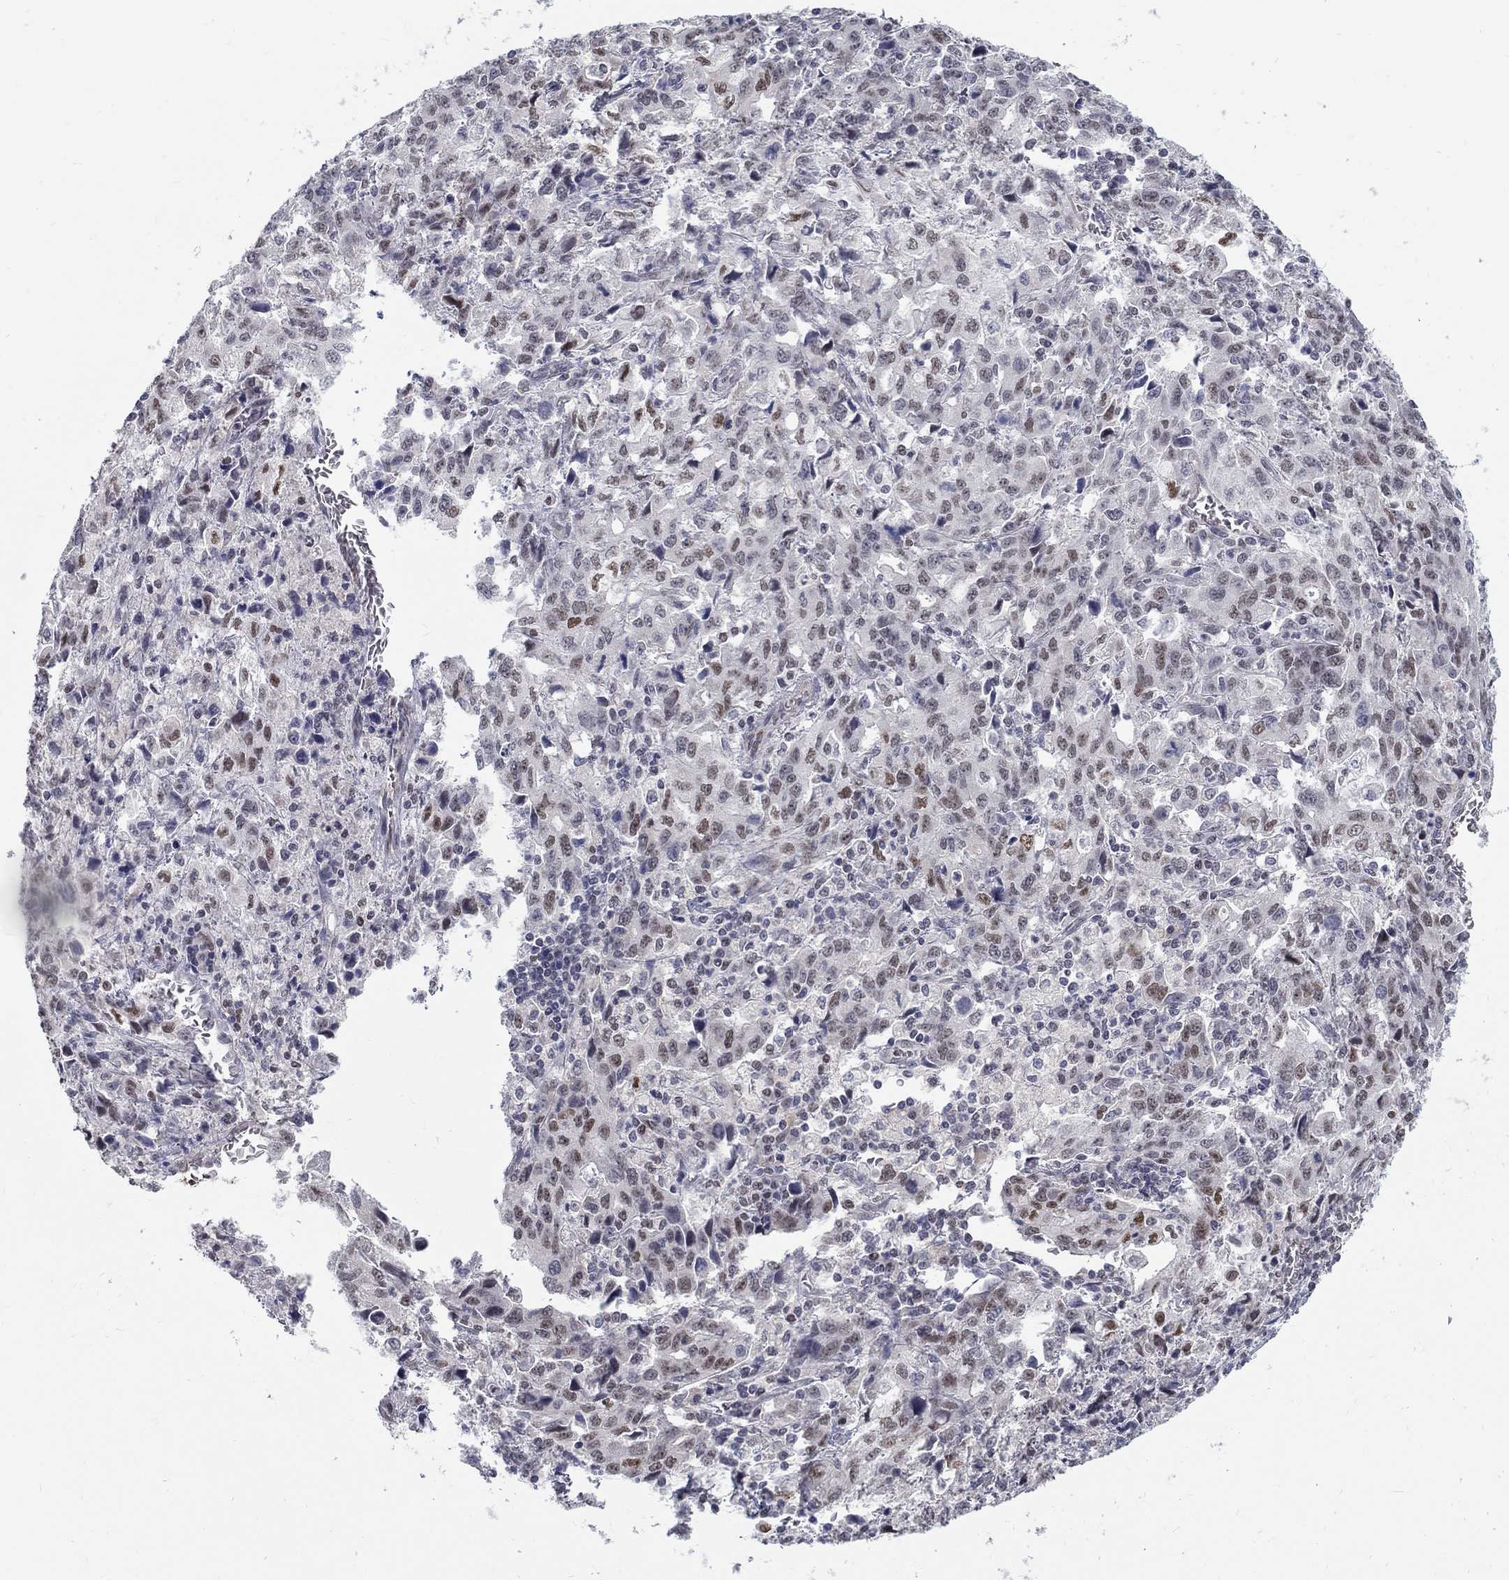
{"staining": {"intensity": "moderate", "quantity": "<25%", "location": "nuclear"}, "tissue": "stomach cancer", "cell_type": "Tumor cells", "image_type": "cancer", "snomed": [{"axis": "morphology", "description": "Adenocarcinoma, NOS"}, {"axis": "topography", "description": "Stomach, upper"}], "caption": "This micrograph exhibits immunohistochemistry staining of human stomach adenocarcinoma, with low moderate nuclear positivity in about <25% of tumor cells.", "gene": "GCFC2", "patient": {"sex": "male", "age": 85}}